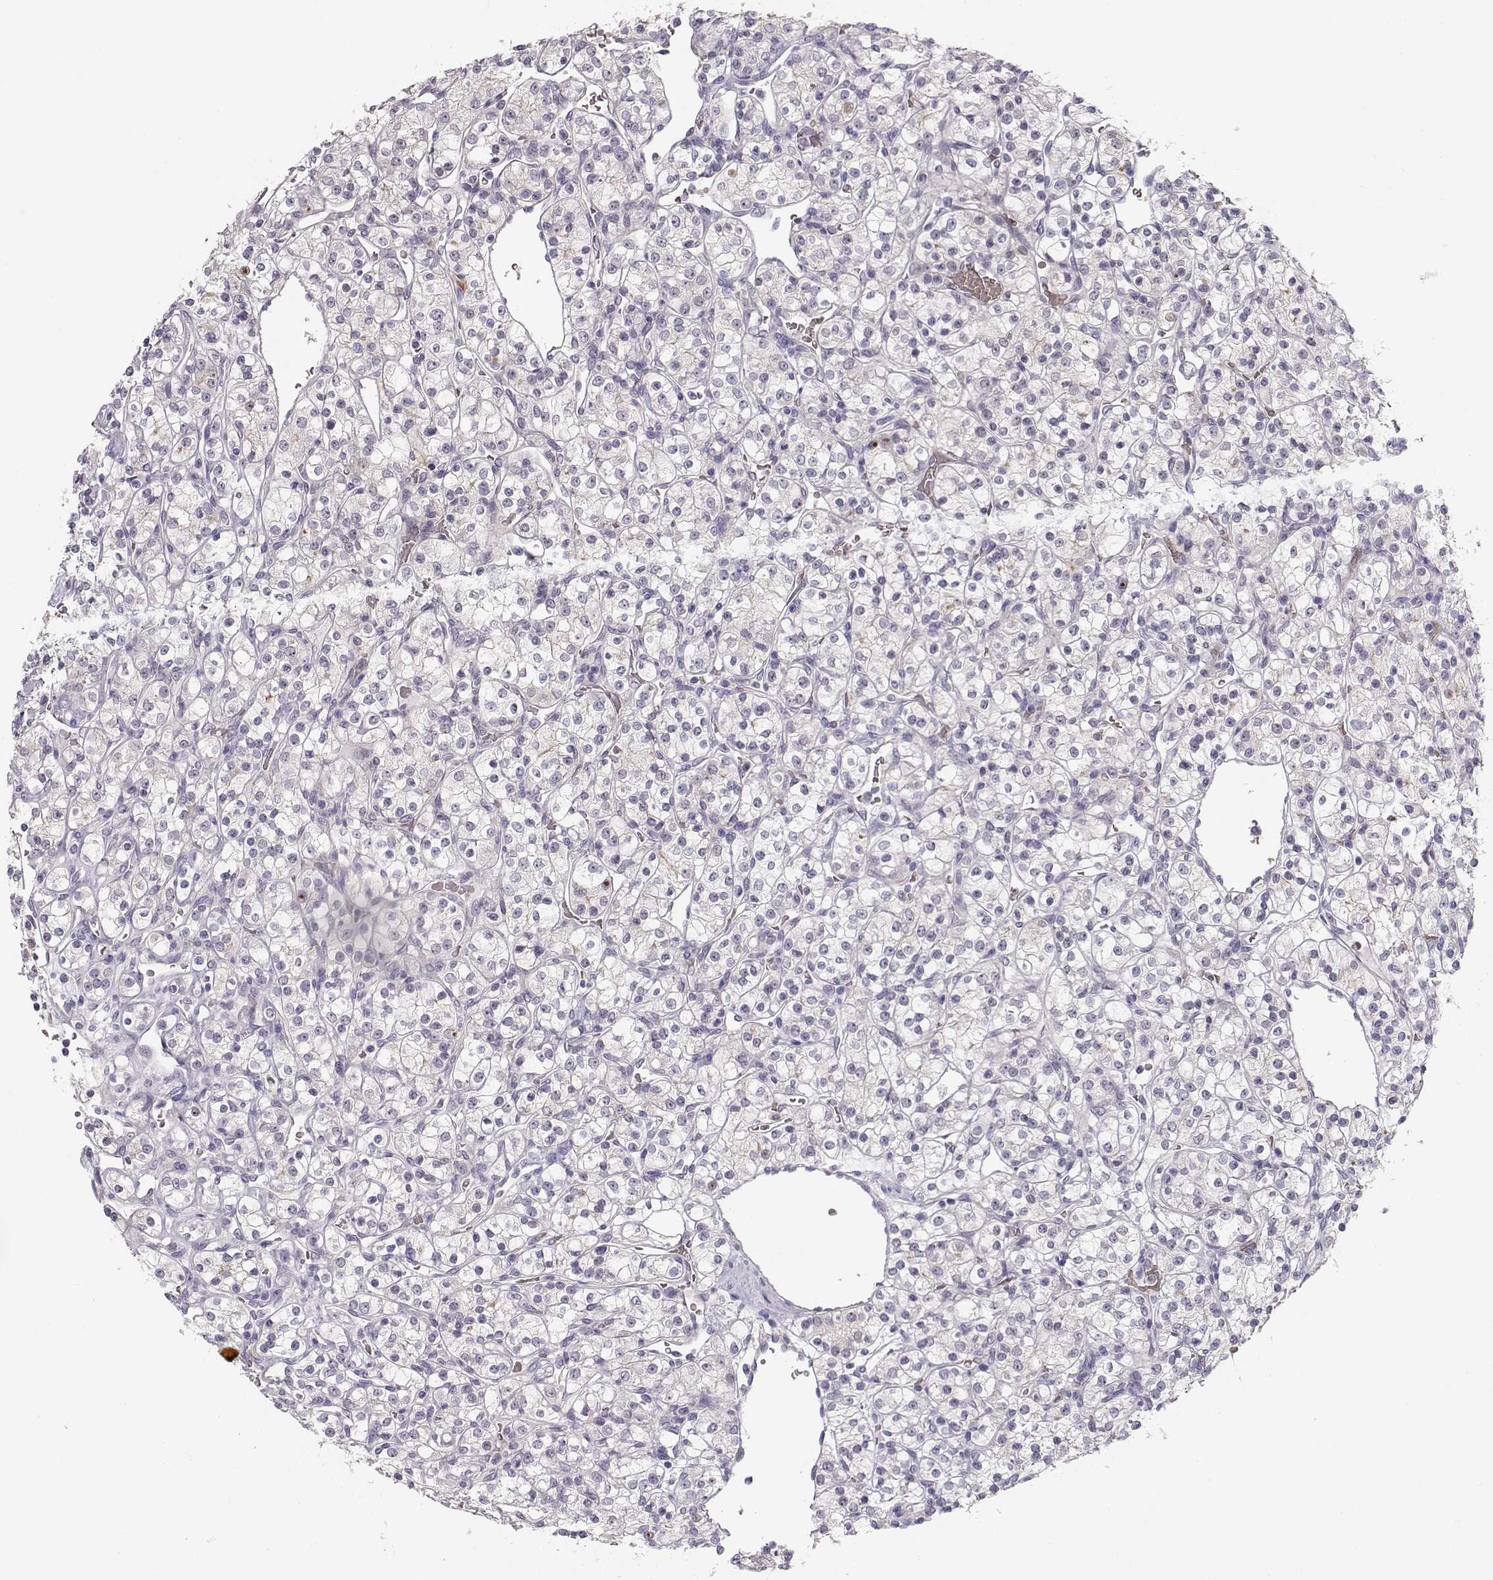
{"staining": {"intensity": "negative", "quantity": "none", "location": "none"}, "tissue": "renal cancer", "cell_type": "Tumor cells", "image_type": "cancer", "snomed": [{"axis": "morphology", "description": "Adenocarcinoma, NOS"}, {"axis": "topography", "description": "Kidney"}], "caption": "The image shows no significant positivity in tumor cells of renal cancer (adenocarcinoma).", "gene": "TTC26", "patient": {"sex": "male", "age": 77}}